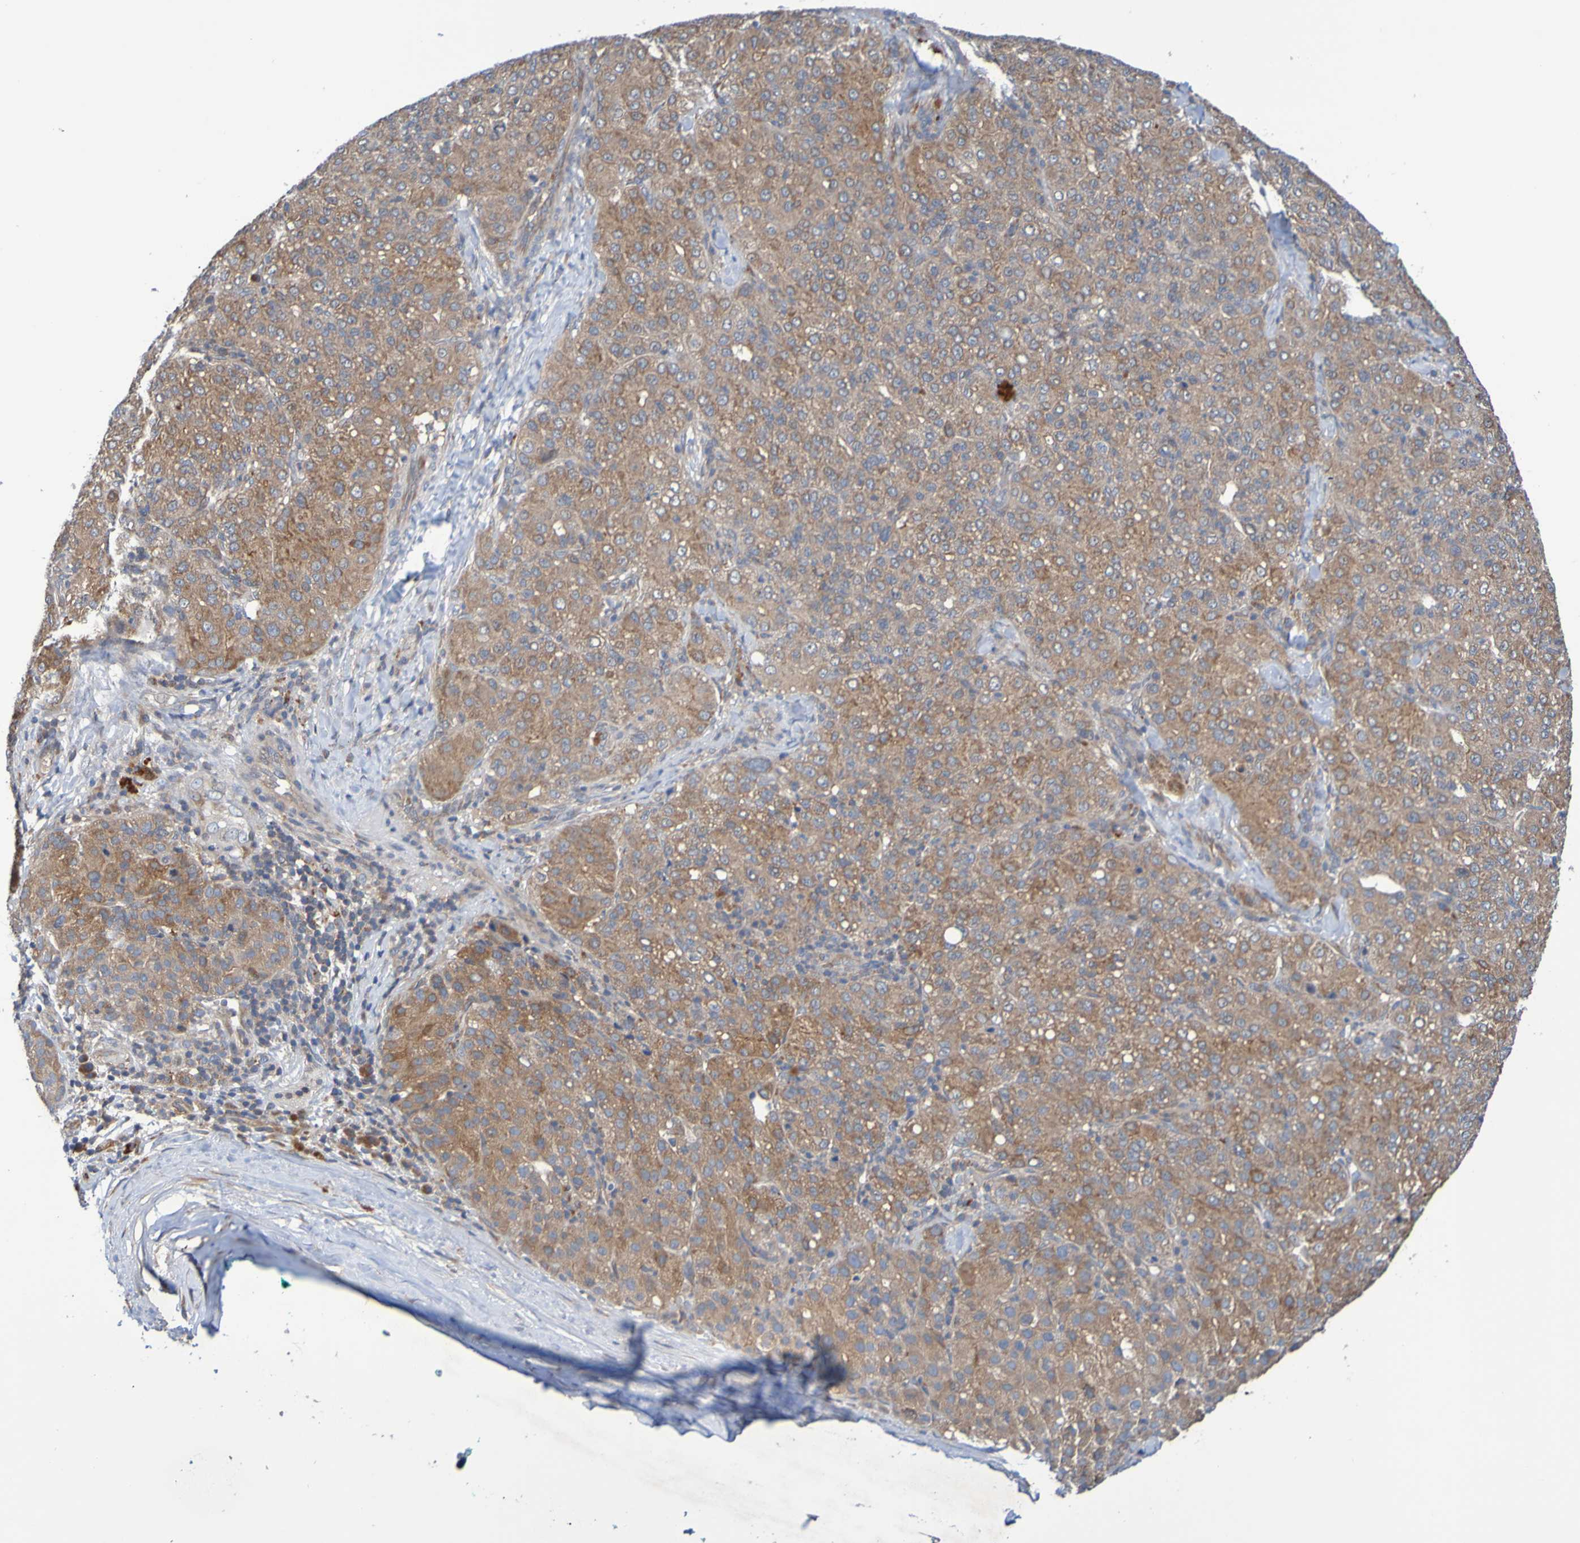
{"staining": {"intensity": "moderate", "quantity": ">75%", "location": "cytoplasmic/membranous"}, "tissue": "liver cancer", "cell_type": "Tumor cells", "image_type": "cancer", "snomed": [{"axis": "morphology", "description": "Carcinoma, Hepatocellular, NOS"}, {"axis": "topography", "description": "Liver"}], "caption": "Liver hepatocellular carcinoma stained with a protein marker shows moderate staining in tumor cells.", "gene": "SDK1", "patient": {"sex": "male", "age": 65}}